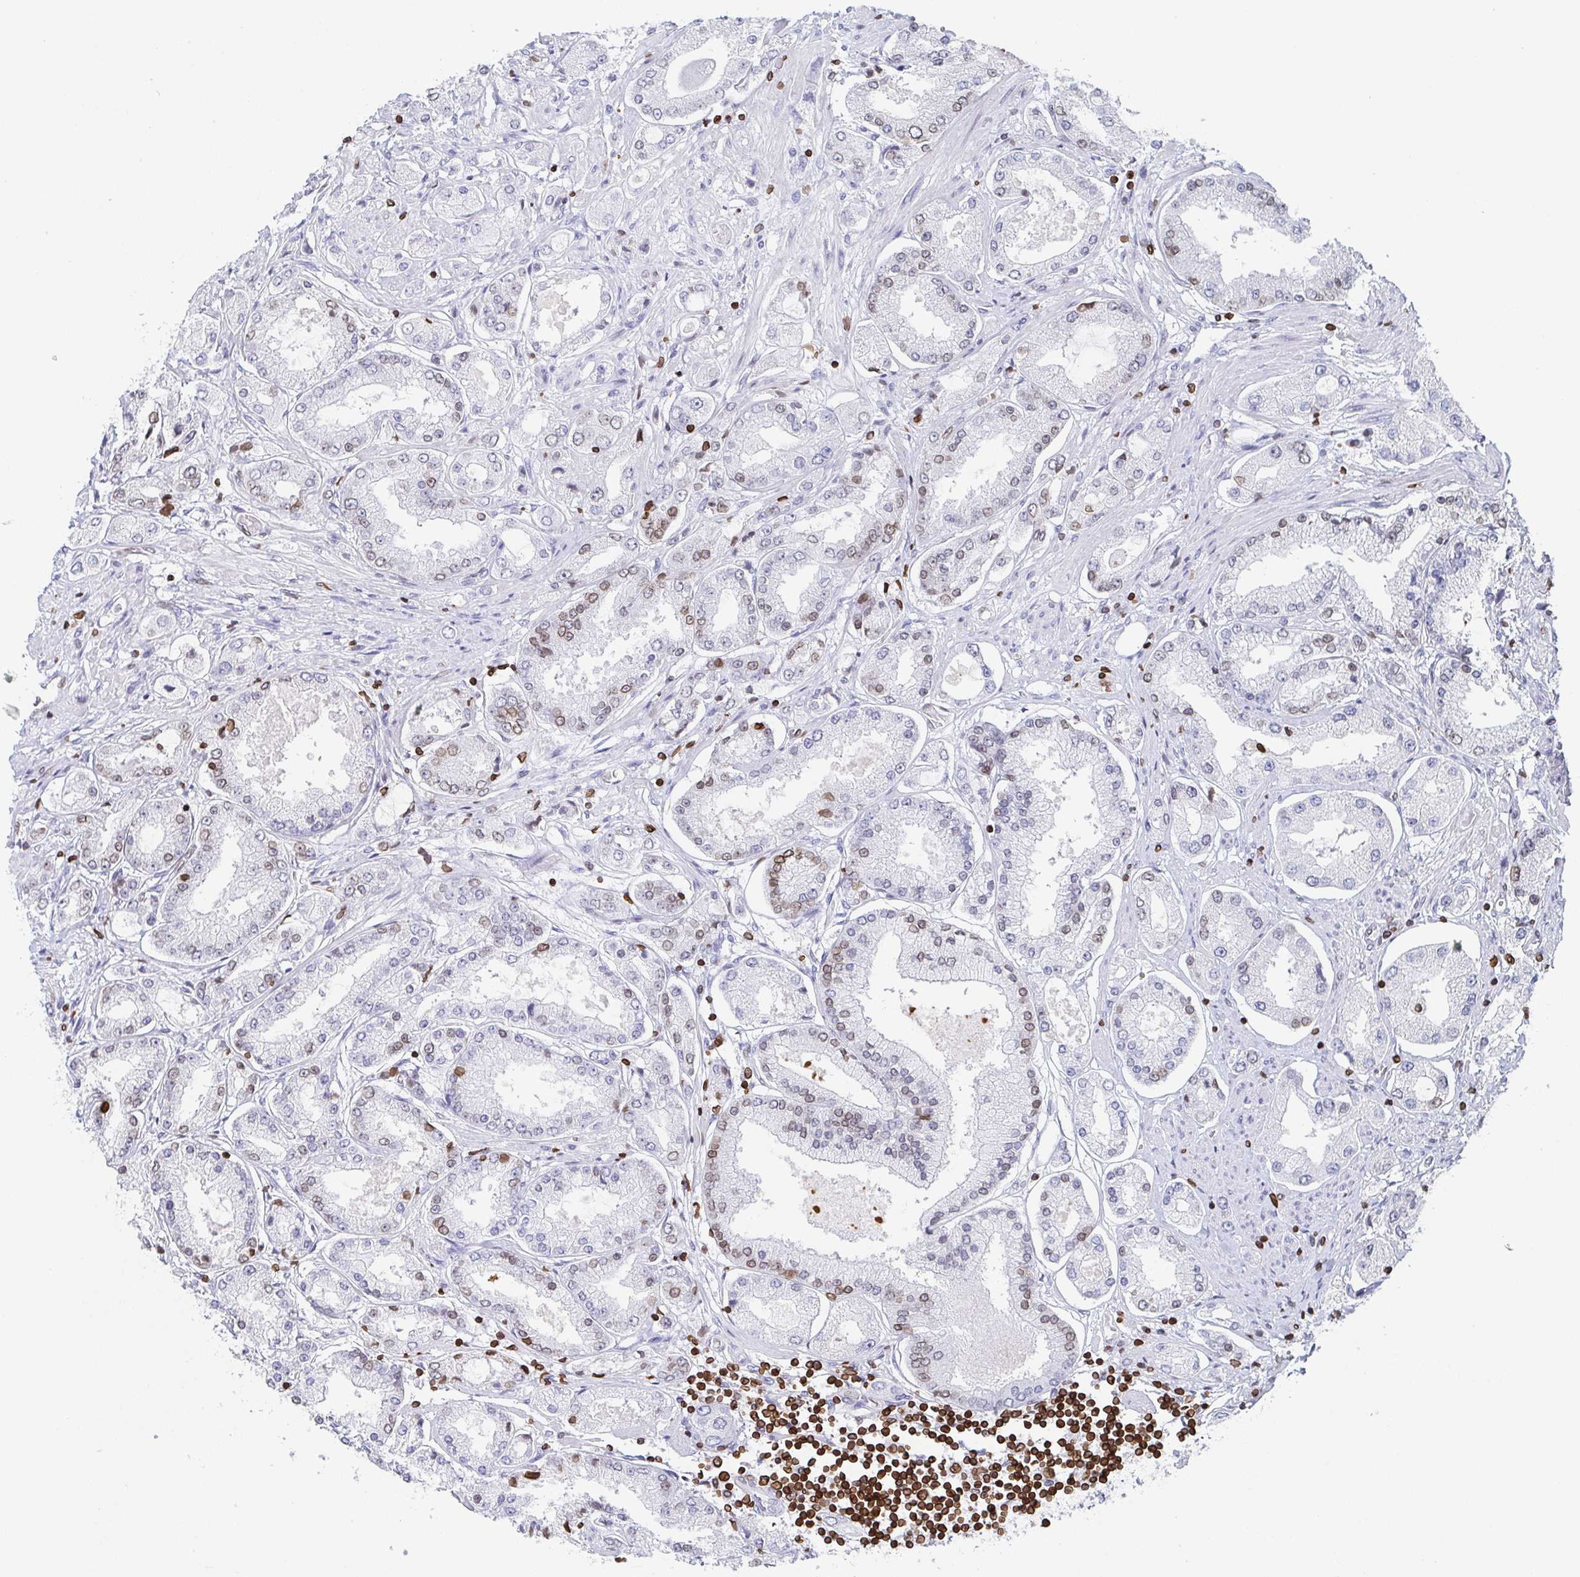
{"staining": {"intensity": "weak", "quantity": "<25%", "location": "cytoplasmic/membranous,nuclear"}, "tissue": "prostate cancer", "cell_type": "Tumor cells", "image_type": "cancer", "snomed": [{"axis": "morphology", "description": "Adenocarcinoma, High grade"}, {"axis": "topography", "description": "Prostate"}], "caption": "There is no significant staining in tumor cells of prostate cancer (adenocarcinoma (high-grade)). (DAB (3,3'-diaminobenzidine) IHC with hematoxylin counter stain).", "gene": "BTBD7", "patient": {"sex": "male", "age": 69}}